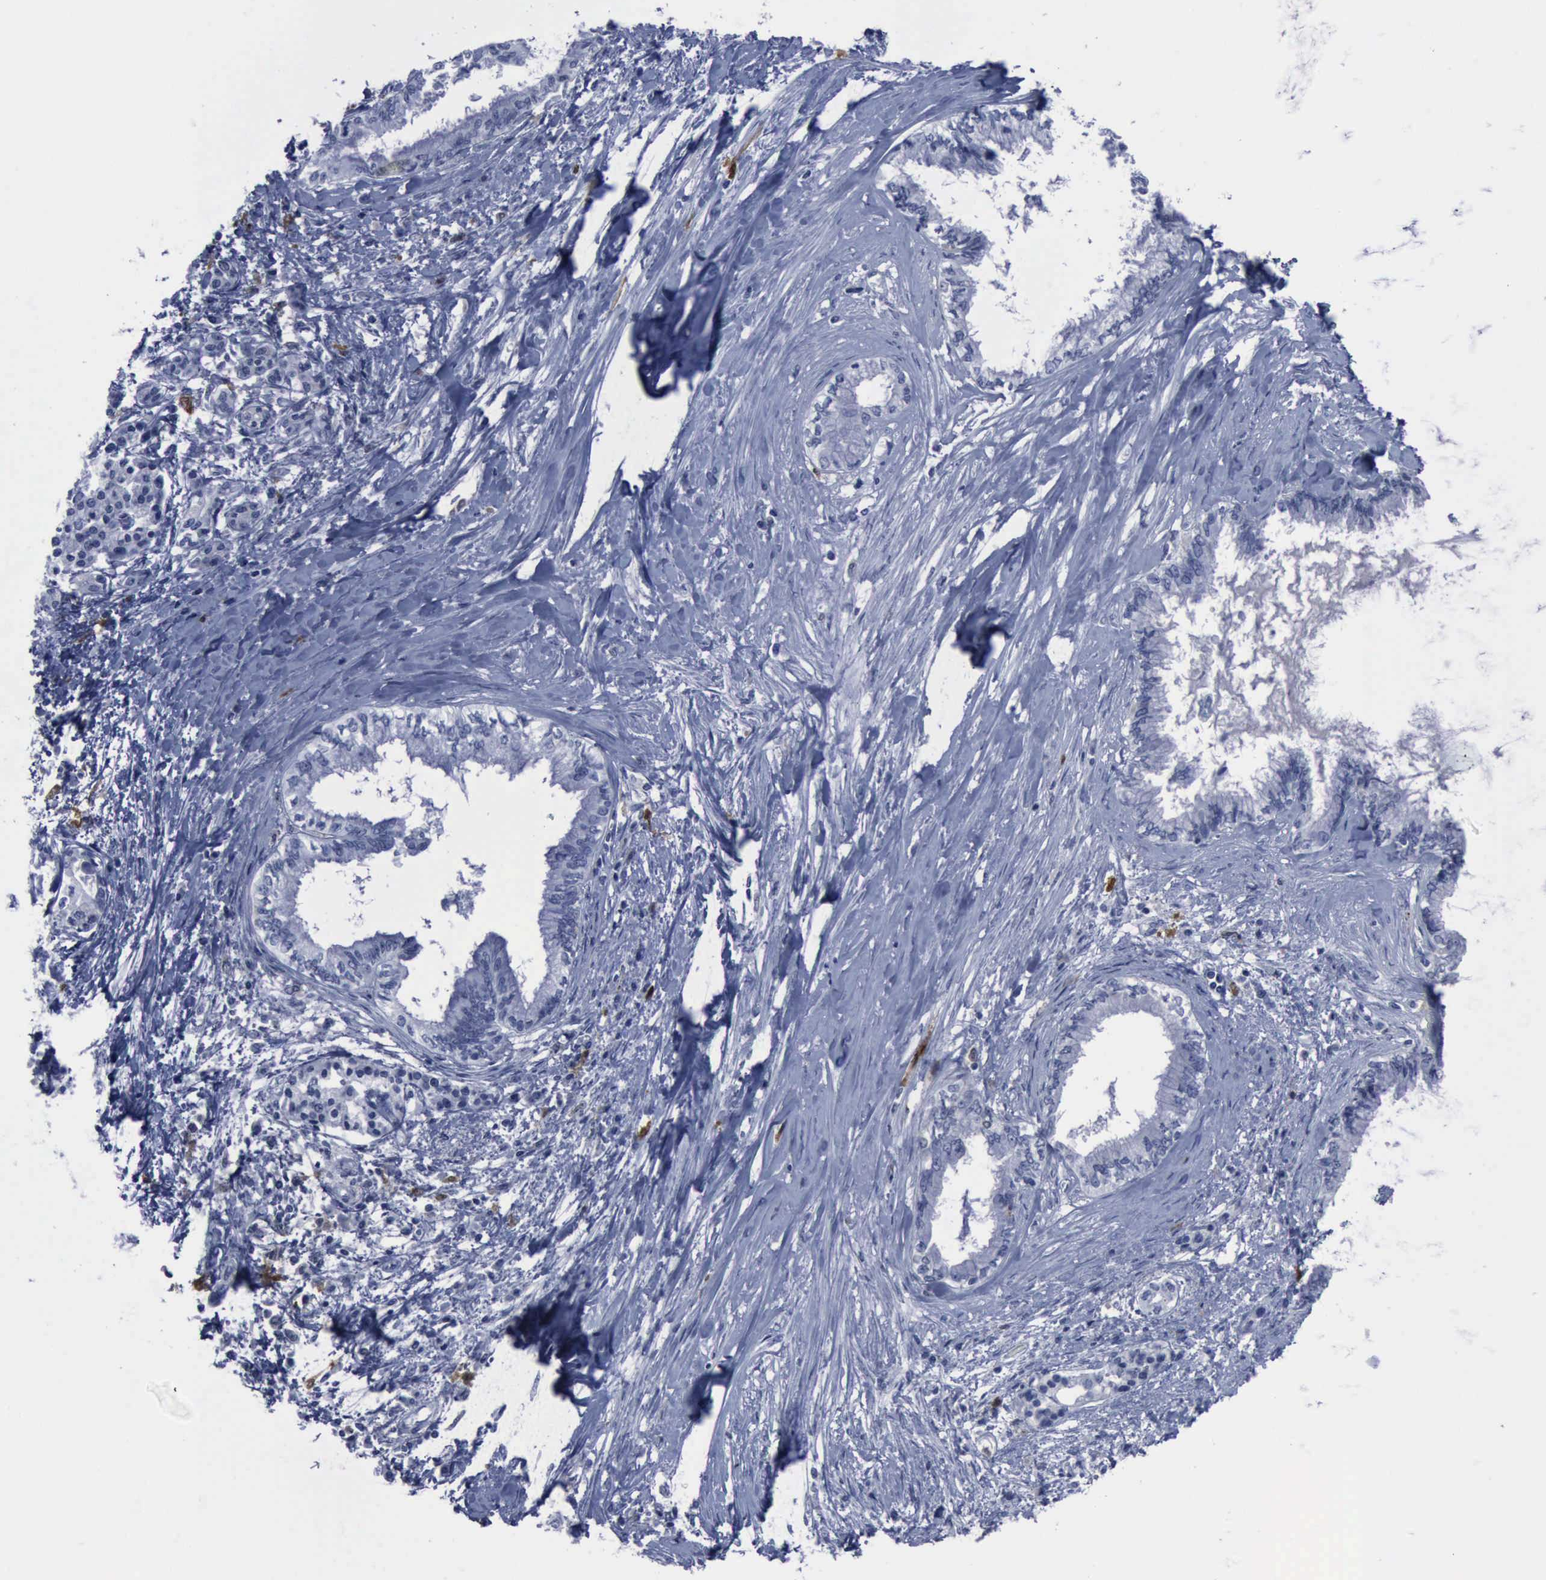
{"staining": {"intensity": "negative", "quantity": "none", "location": "none"}, "tissue": "pancreatic cancer", "cell_type": "Tumor cells", "image_type": "cancer", "snomed": [{"axis": "morphology", "description": "Adenocarcinoma, NOS"}, {"axis": "topography", "description": "Pancreas"}], "caption": "This is an immunohistochemistry (IHC) photomicrograph of human pancreatic cancer (adenocarcinoma). There is no positivity in tumor cells.", "gene": "CSTA", "patient": {"sex": "female", "age": 64}}